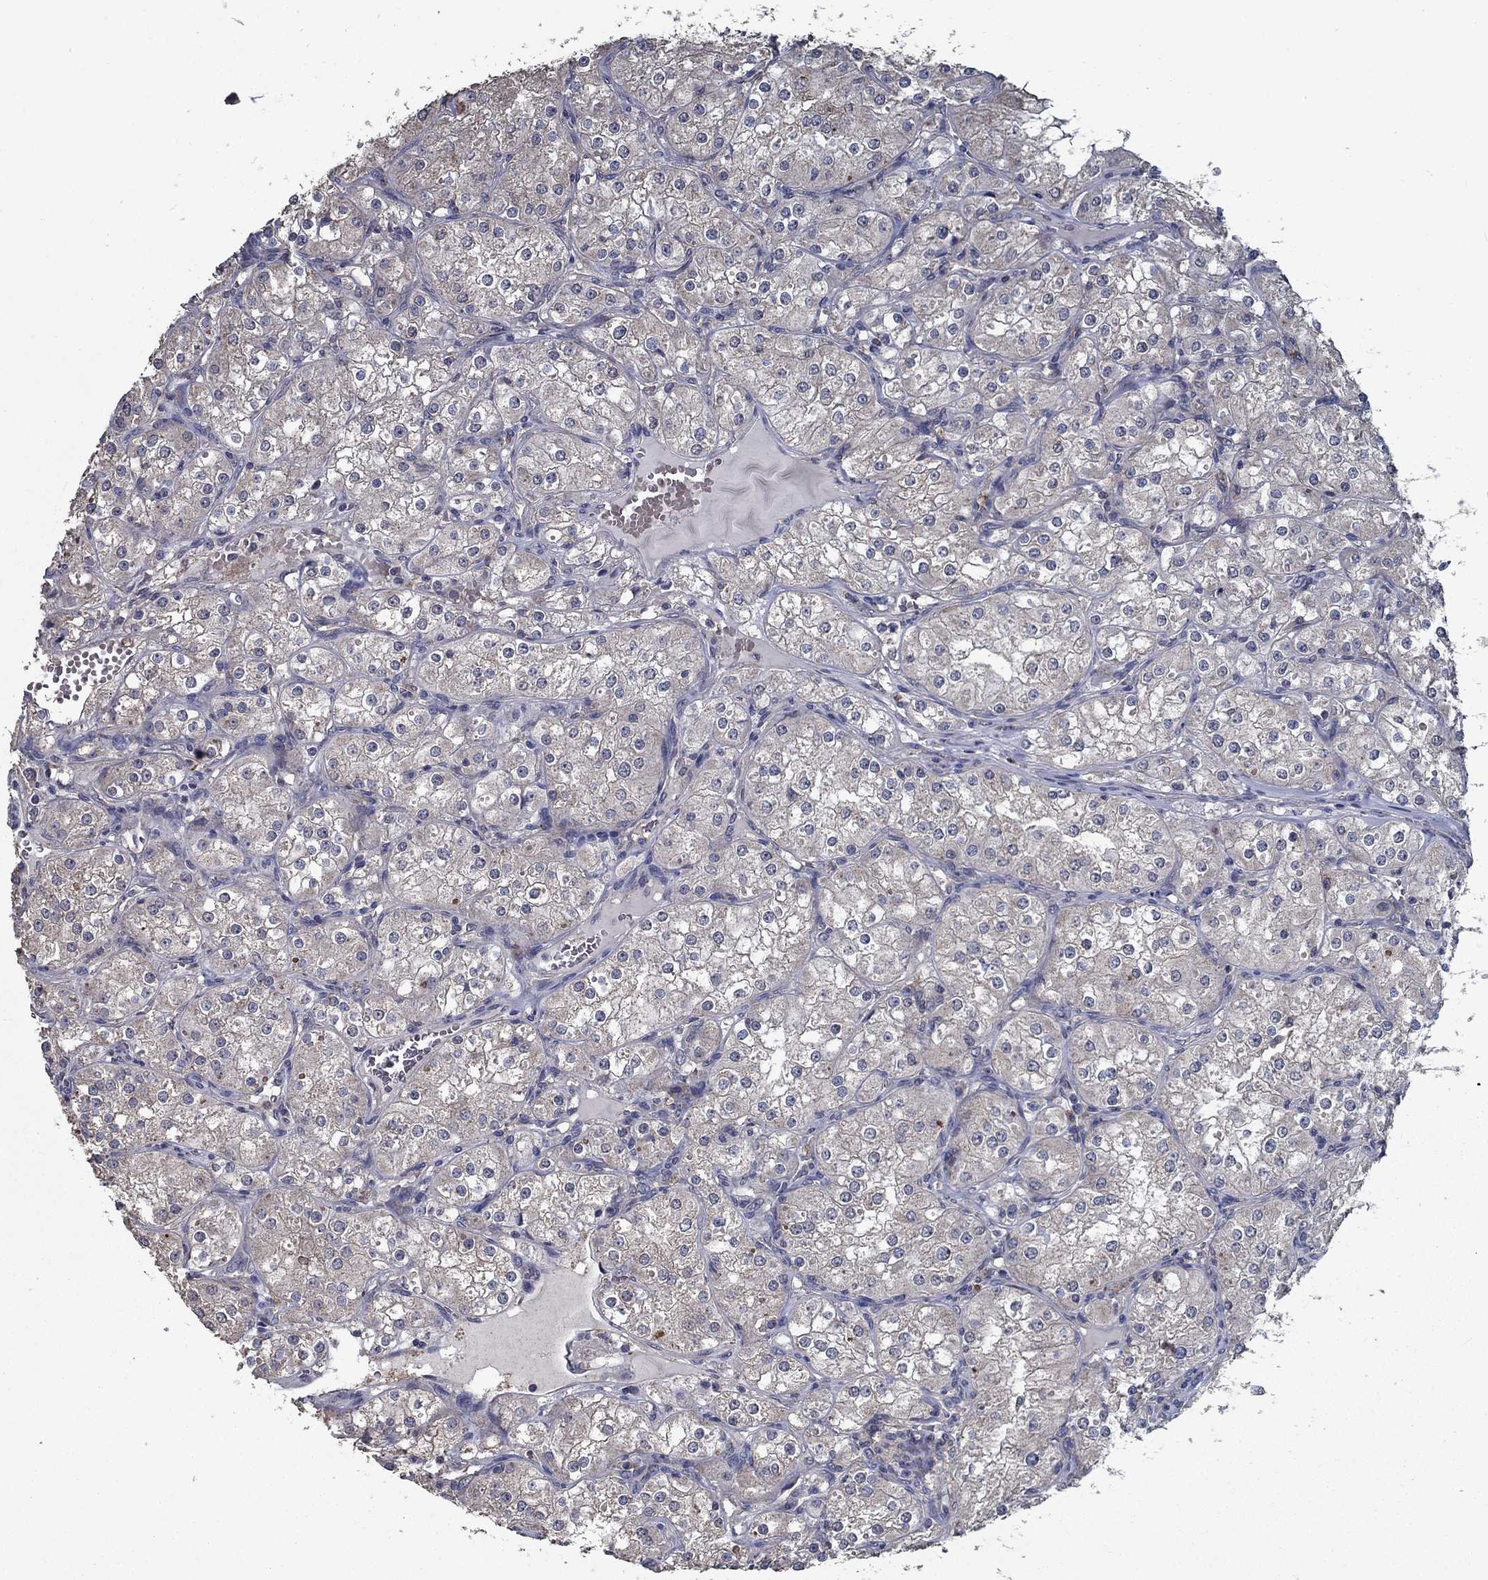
{"staining": {"intensity": "weak", "quantity": "<25%", "location": "cytoplasmic/membranous"}, "tissue": "renal cancer", "cell_type": "Tumor cells", "image_type": "cancer", "snomed": [{"axis": "morphology", "description": "Adenocarcinoma, NOS"}, {"axis": "topography", "description": "Kidney"}], "caption": "Image shows no protein positivity in tumor cells of adenocarcinoma (renal) tissue.", "gene": "SLC44A1", "patient": {"sex": "male", "age": 77}}